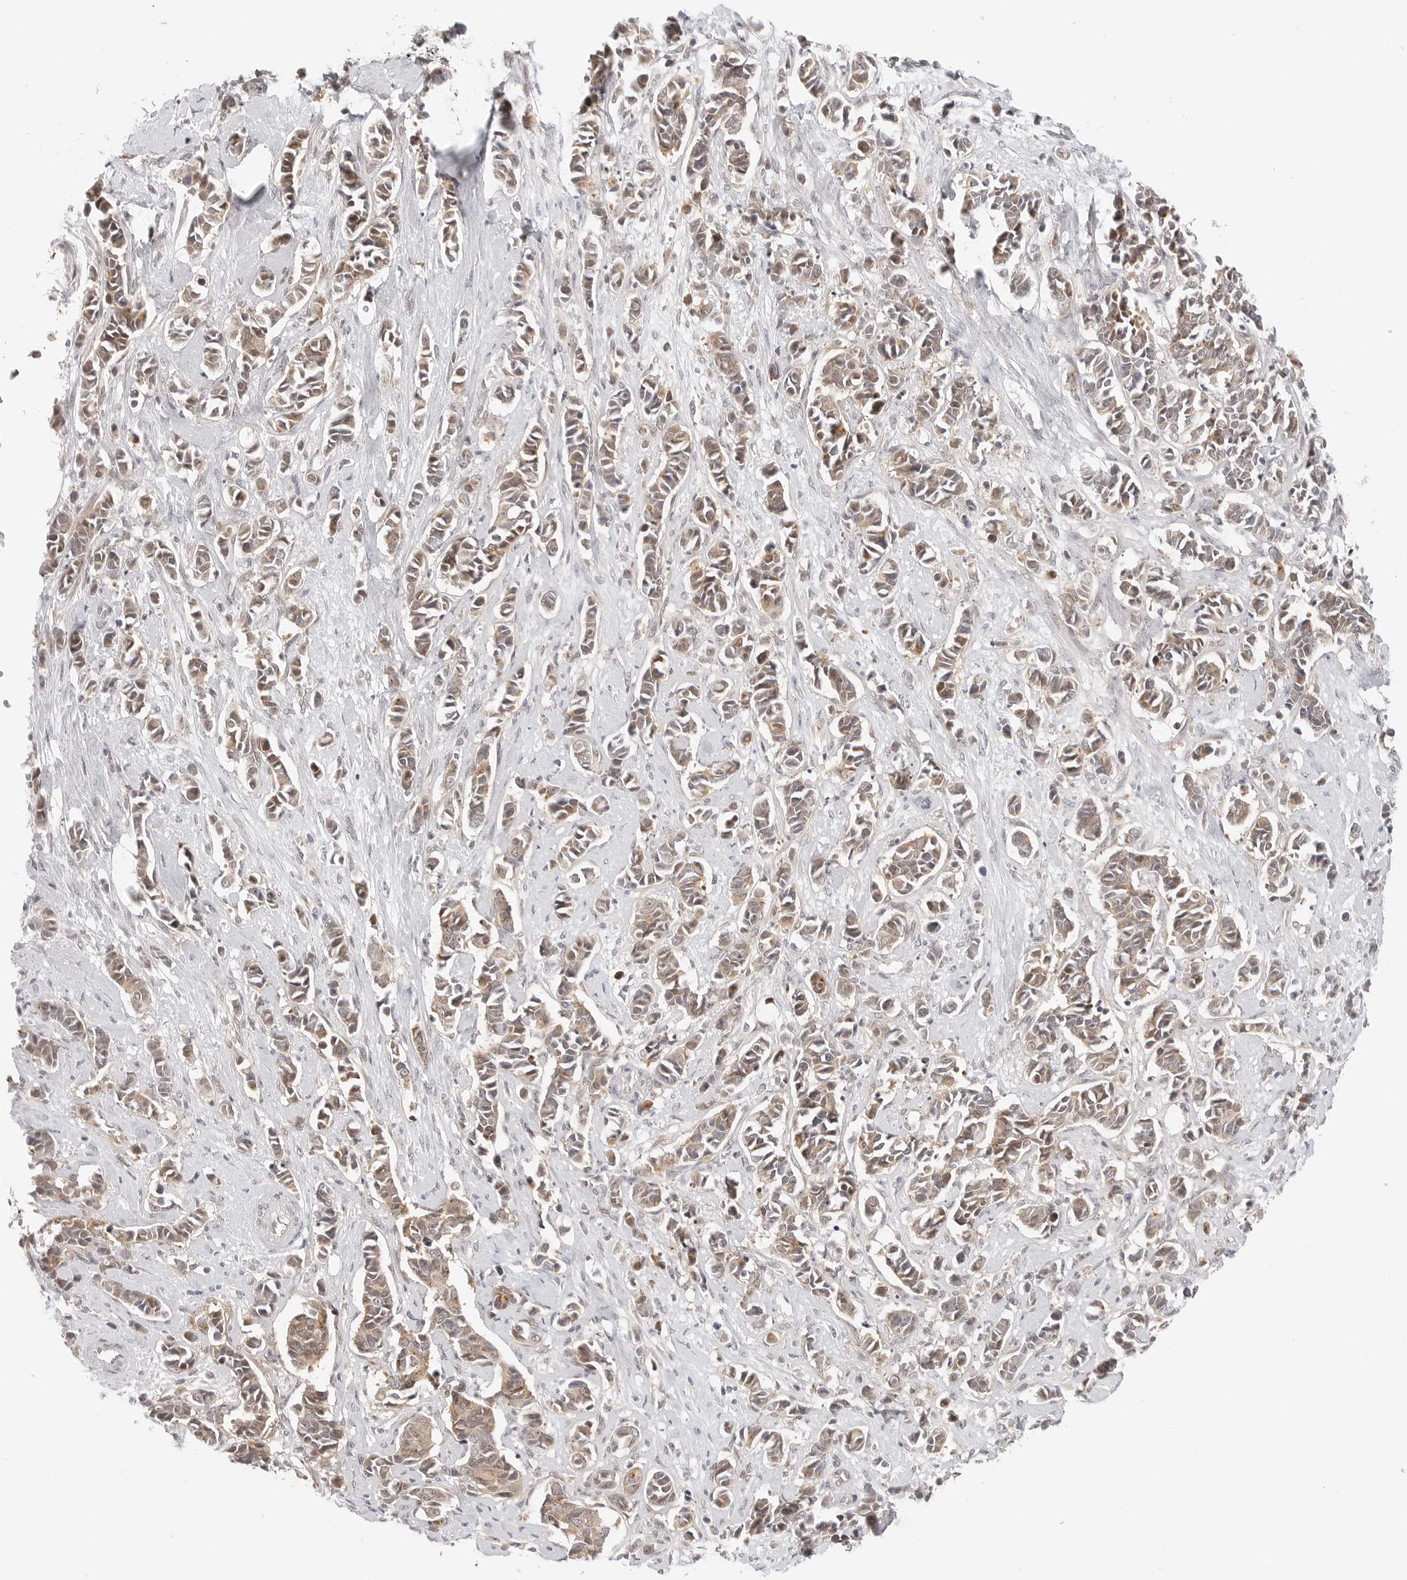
{"staining": {"intensity": "weak", "quantity": ">75%", "location": "cytoplasmic/membranous"}, "tissue": "cervical cancer", "cell_type": "Tumor cells", "image_type": "cancer", "snomed": [{"axis": "morphology", "description": "Normal tissue, NOS"}, {"axis": "morphology", "description": "Squamous cell carcinoma, NOS"}, {"axis": "topography", "description": "Cervix"}], "caption": "Protein analysis of squamous cell carcinoma (cervical) tissue shows weak cytoplasmic/membranous positivity in about >75% of tumor cells.", "gene": "TCP1", "patient": {"sex": "female", "age": 35}}